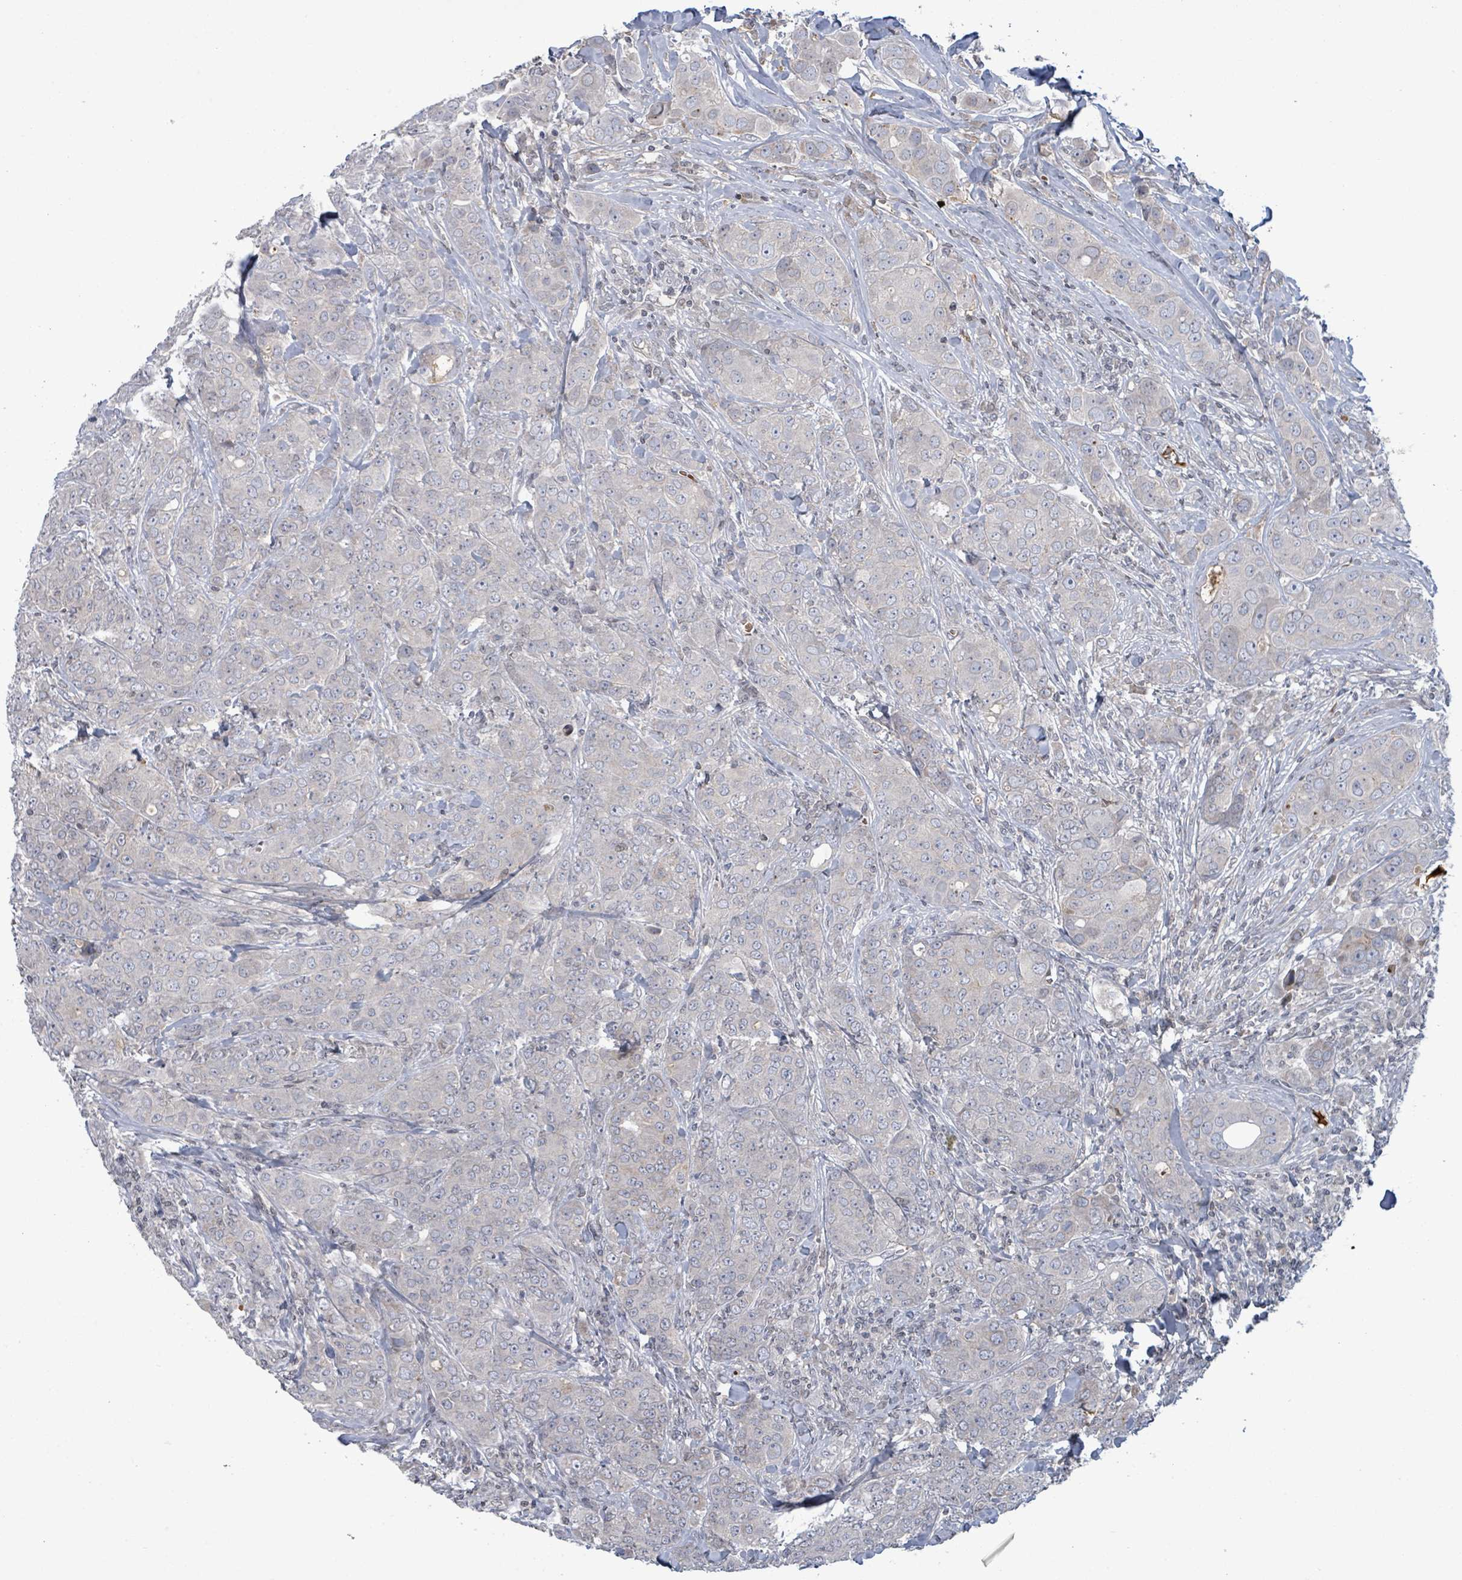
{"staining": {"intensity": "negative", "quantity": "none", "location": "none"}, "tissue": "breast cancer", "cell_type": "Tumor cells", "image_type": "cancer", "snomed": [{"axis": "morphology", "description": "Duct carcinoma"}, {"axis": "topography", "description": "Breast"}], "caption": "DAB (3,3'-diaminobenzidine) immunohistochemical staining of human breast cancer demonstrates no significant staining in tumor cells. Brightfield microscopy of immunohistochemistry (IHC) stained with DAB (brown) and hematoxylin (blue), captured at high magnification.", "gene": "GRM8", "patient": {"sex": "female", "age": 43}}